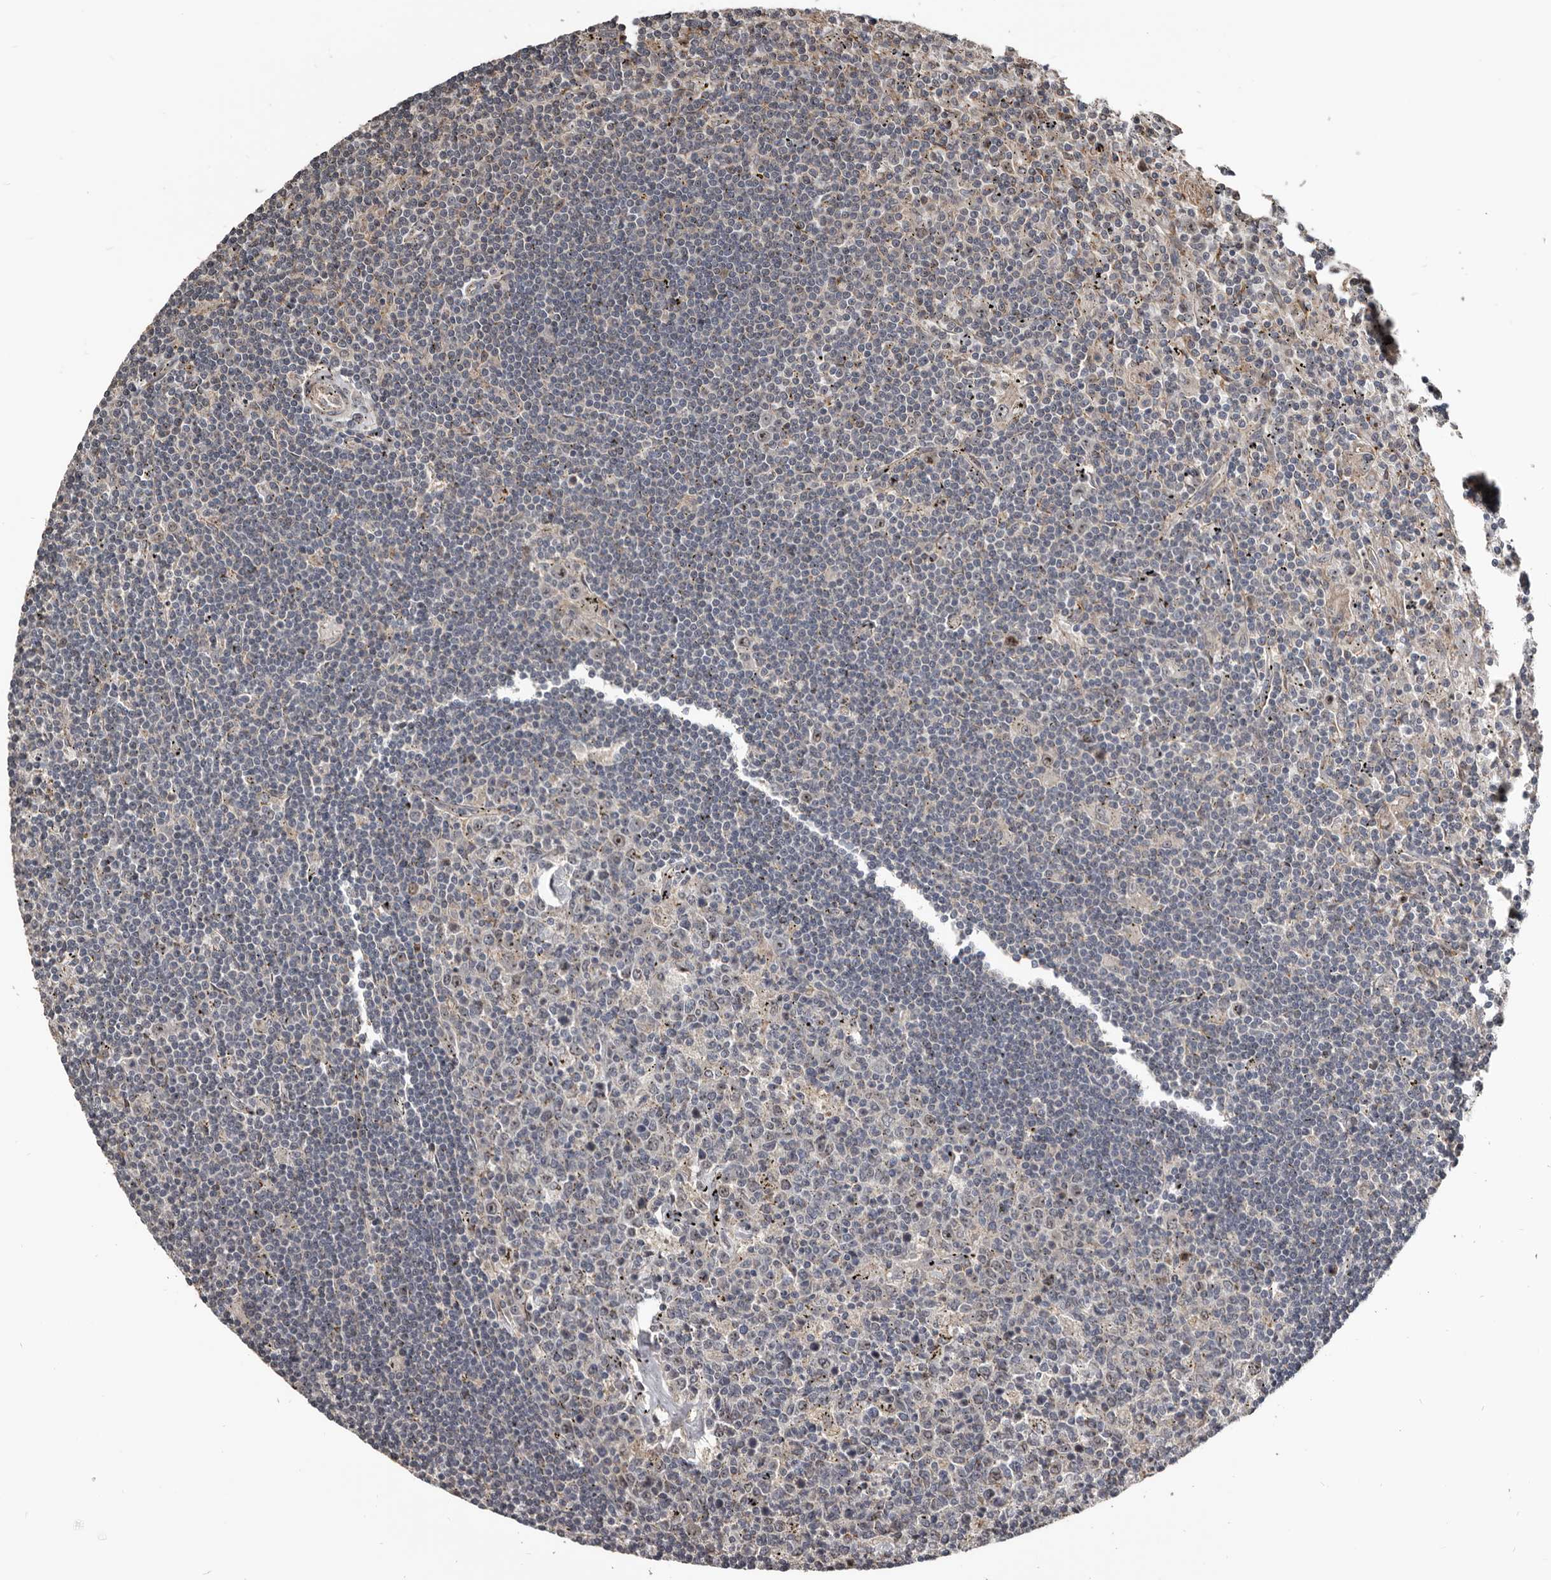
{"staining": {"intensity": "negative", "quantity": "none", "location": "none"}, "tissue": "lymphoma", "cell_type": "Tumor cells", "image_type": "cancer", "snomed": [{"axis": "morphology", "description": "Malignant lymphoma, non-Hodgkin's type, Low grade"}, {"axis": "topography", "description": "Spleen"}], "caption": "This micrograph is of lymphoma stained with immunohistochemistry (IHC) to label a protein in brown with the nuclei are counter-stained blue. There is no expression in tumor cells. (Immunohistochemistry (ihc), brightfield microscopy, high magnification).", "gene": "DHPS", "patient": {"sex": "male", "age": 76}}